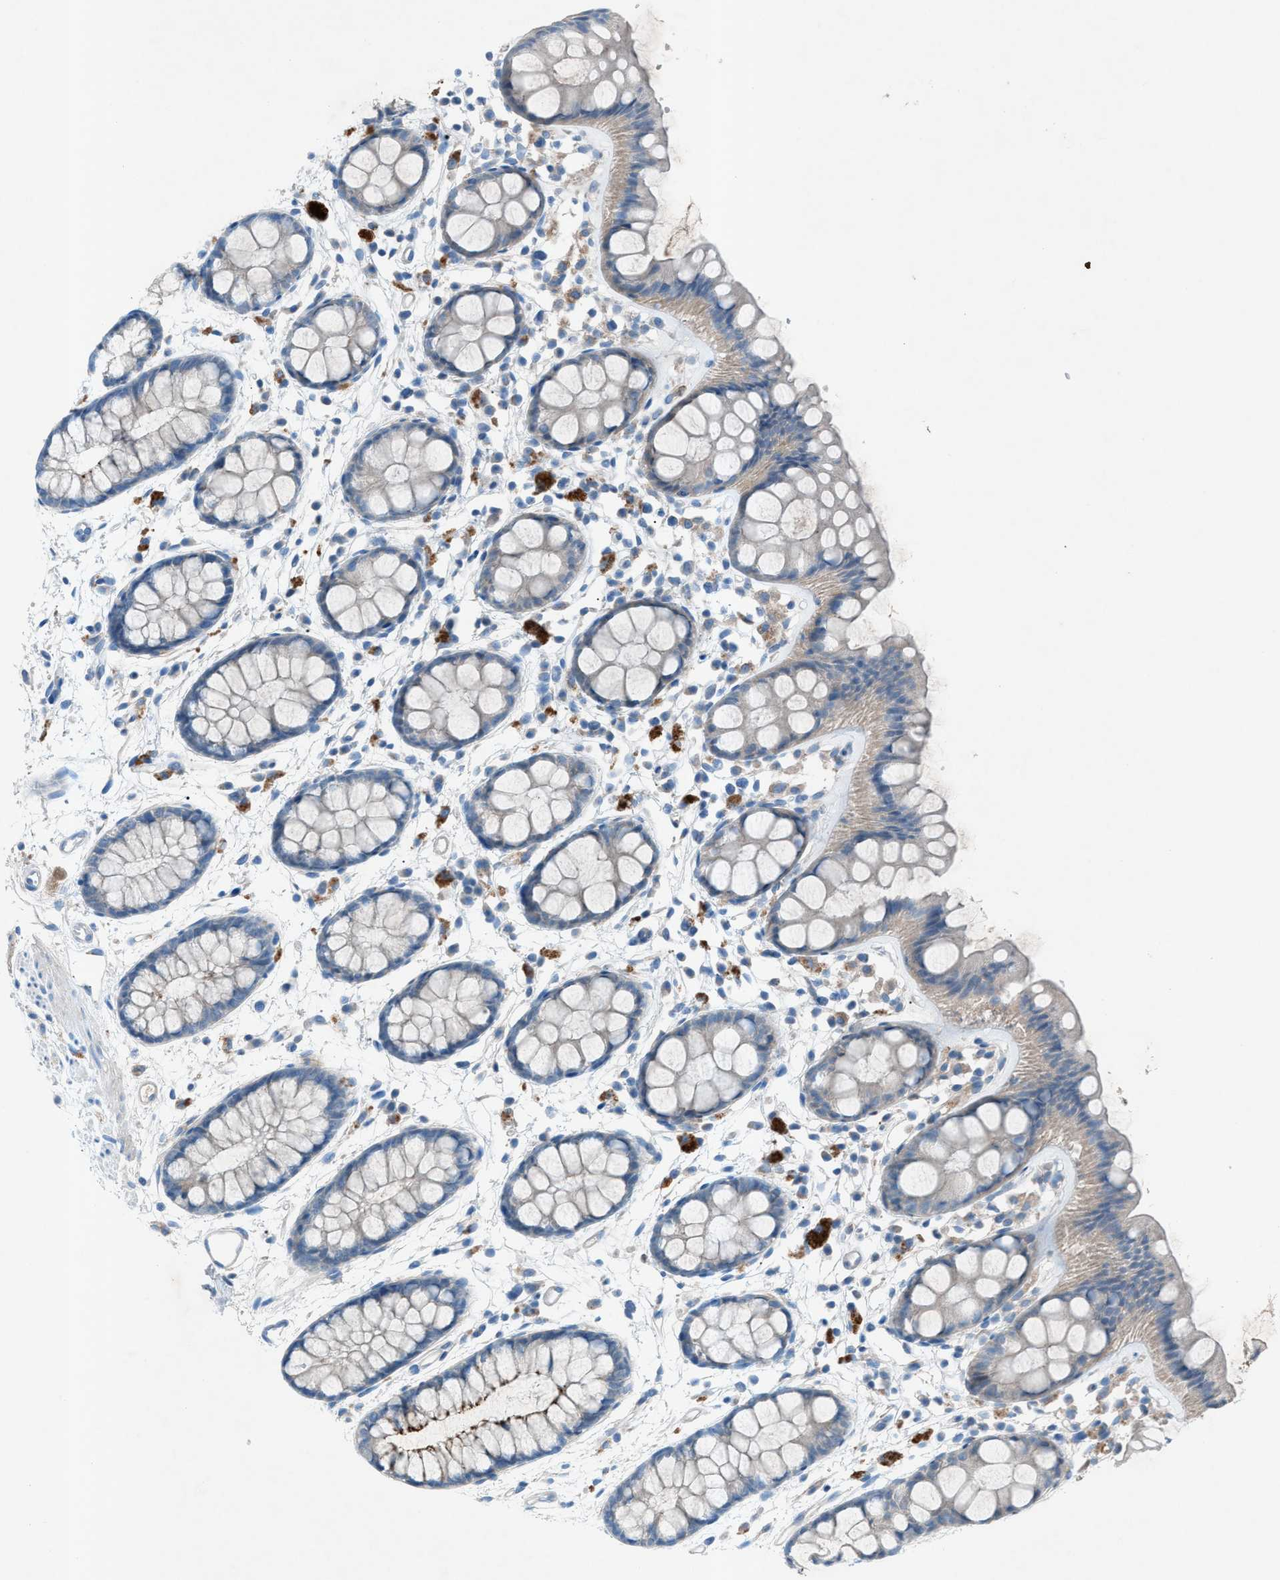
{"staining": {"intensity": "moderate", "quantity": "<25%", "location": "cytoplasmic/membranous"}, "tissue": "rectum", "cell_type": "Glandular cells", "image_type": "normal", "snomed": [{"axis": "morphology", "description": "Normal tissue, NOS"}, {"axis": "topography", "description": "Rectum"}], "caption": "A brown stain labels moderate cytoplasmic/membranous expression of a protein in glandular cells of benign rectum. The protein is shown in brown color, while the nuclei are stained blue.", "gene": "C5AR2", "patient": {"sex": "female", "age": 66}}